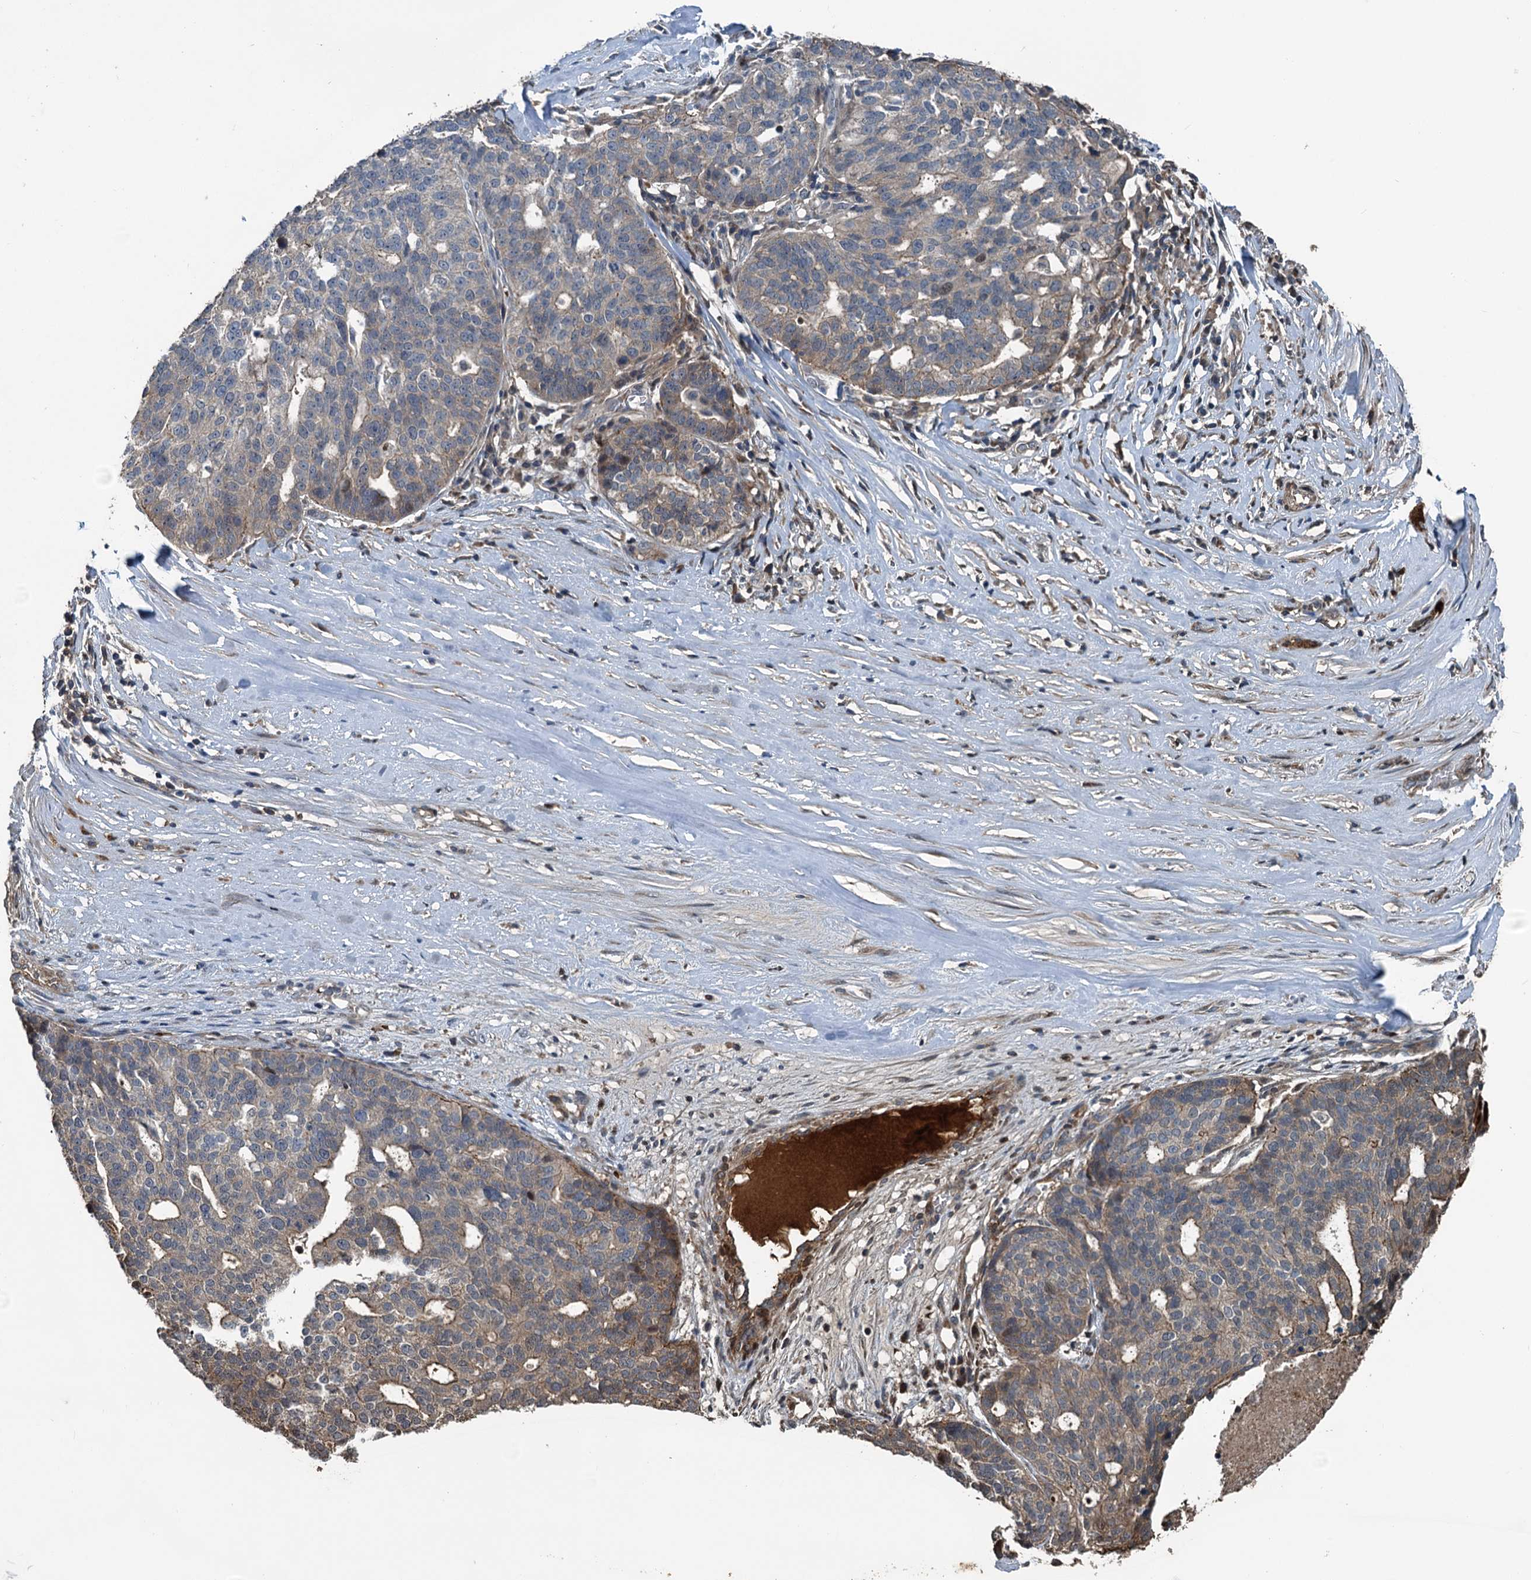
{"staining": {"intensity": "weak", "quantity": "25%-75%", "location": "cytoplasmic/membranous"}, "tissue": "ovarian cancer", "cell_type": "Tumor cells", "image_type": "cancer", "snomed": [{"axis": "morphology", "description": "Cystadenocarcinoma, serous, NOS"}, {"axis": "topography", "description": "Ovary"}], "caption": "IHC image of human ovarian cancer stained for a protein (brown), which displays low levels of weak cytoplasmic/membranous staining in about 25%-75% of tumor cells.", "gene": "TEDC1", "patient": {"sex": "female", "age": 59}}